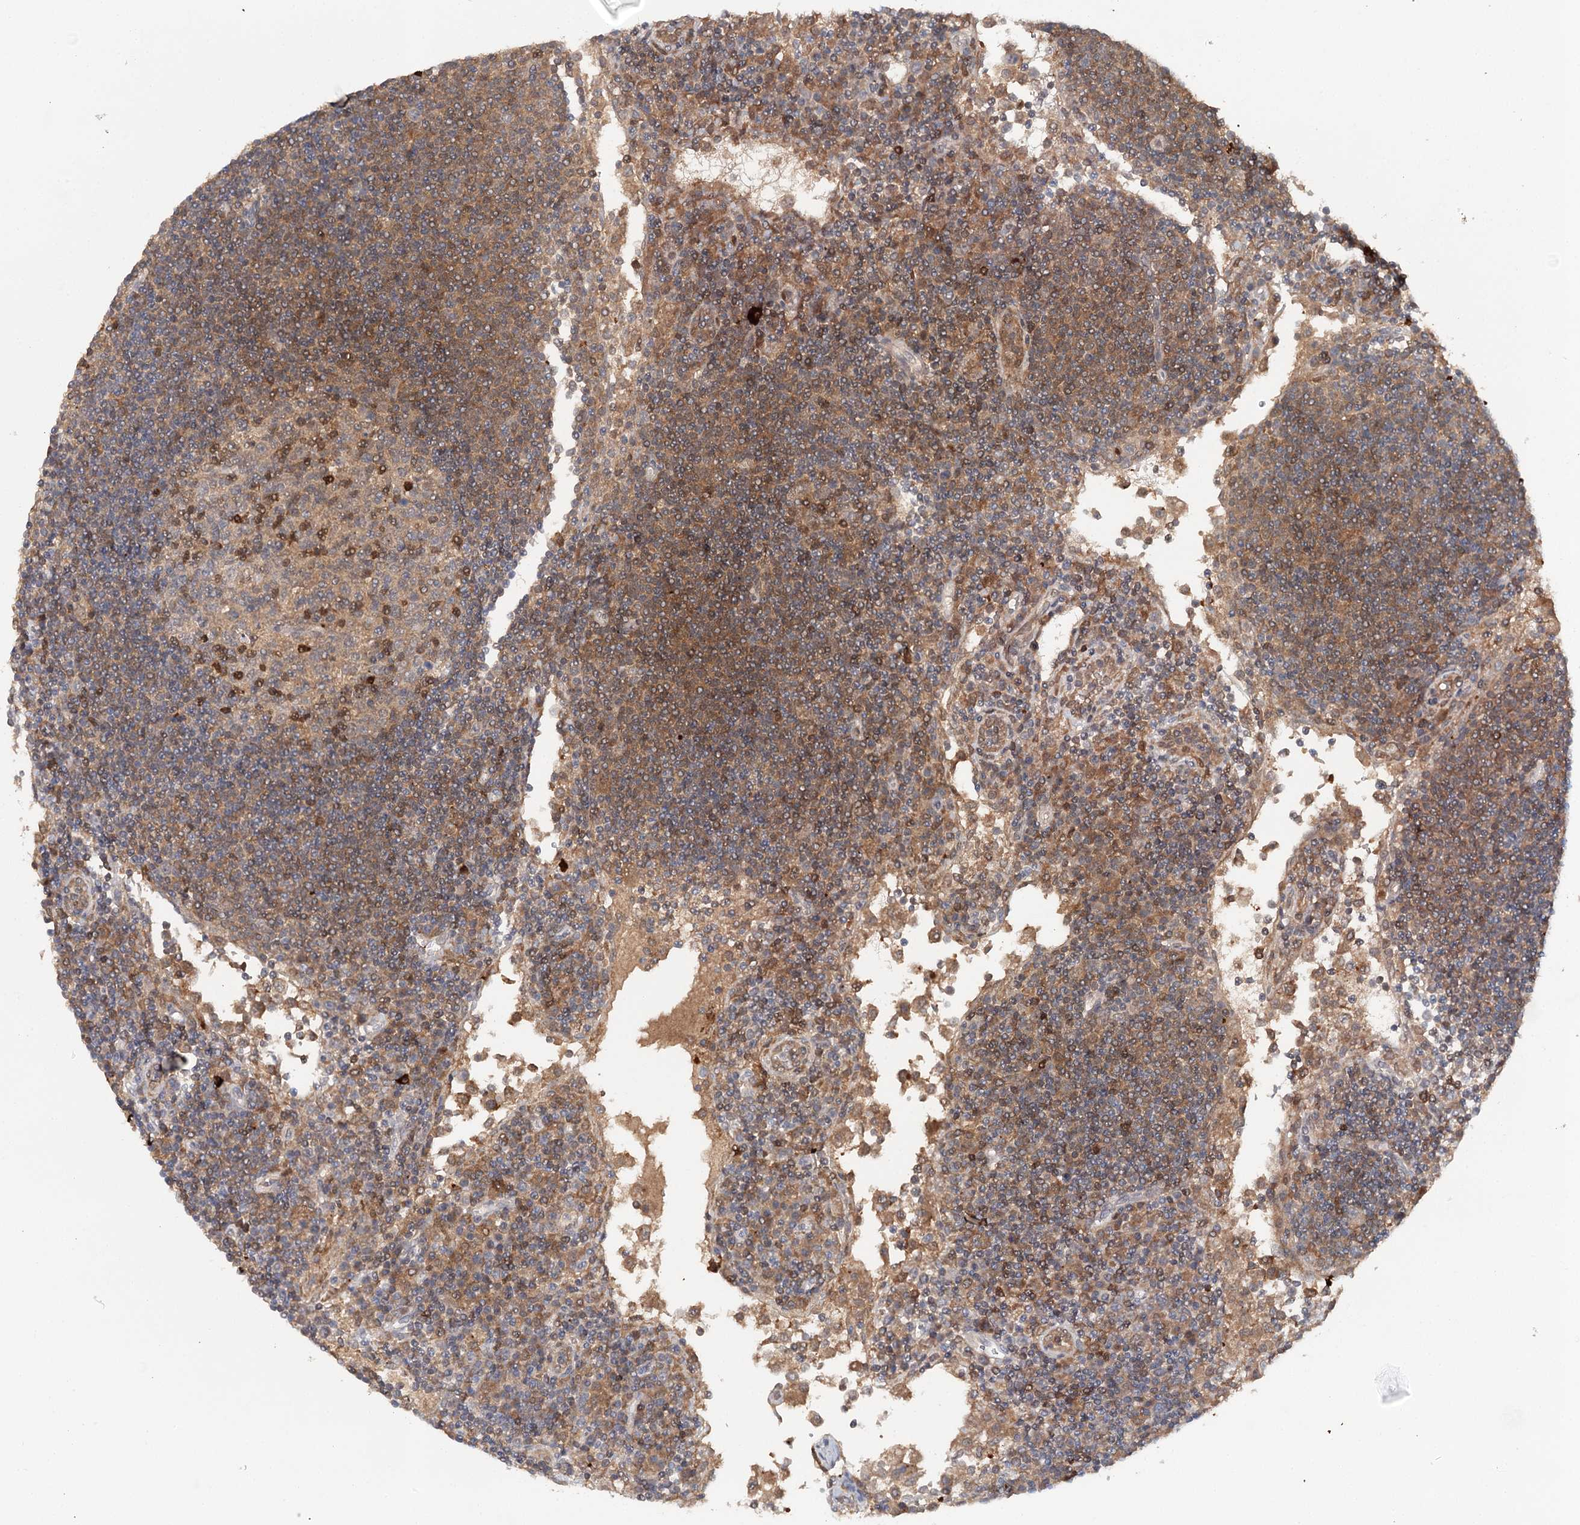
{"staining": {"intensity": "strong", "quantity": "<25%", "location": "cytoplasmic/membranous"}, "tissue": "lymph node", "cell_type": "Germinal center cells", "image_type": "normal", "snomed": [{"axis": "morphology", "description": "Normal tissue, NOS"}, {"axis": "topography", "description": "Lymph node"}], "caption": "High-power microscopy captured an immunohistochemistry (IHC) histopathology image of unremarkable lymph node, revealing strong cytoplasmic/membranous positivity in approximately <25% of germinal center cells. Using DAB (3,3'-diaminobenzidine) (brown) and hematoxylin (blue) stains, captured at high magnification using brightfield microscopy.", "gene": "SLC41A2", "patient": {"sex": "female", "age": 53}}